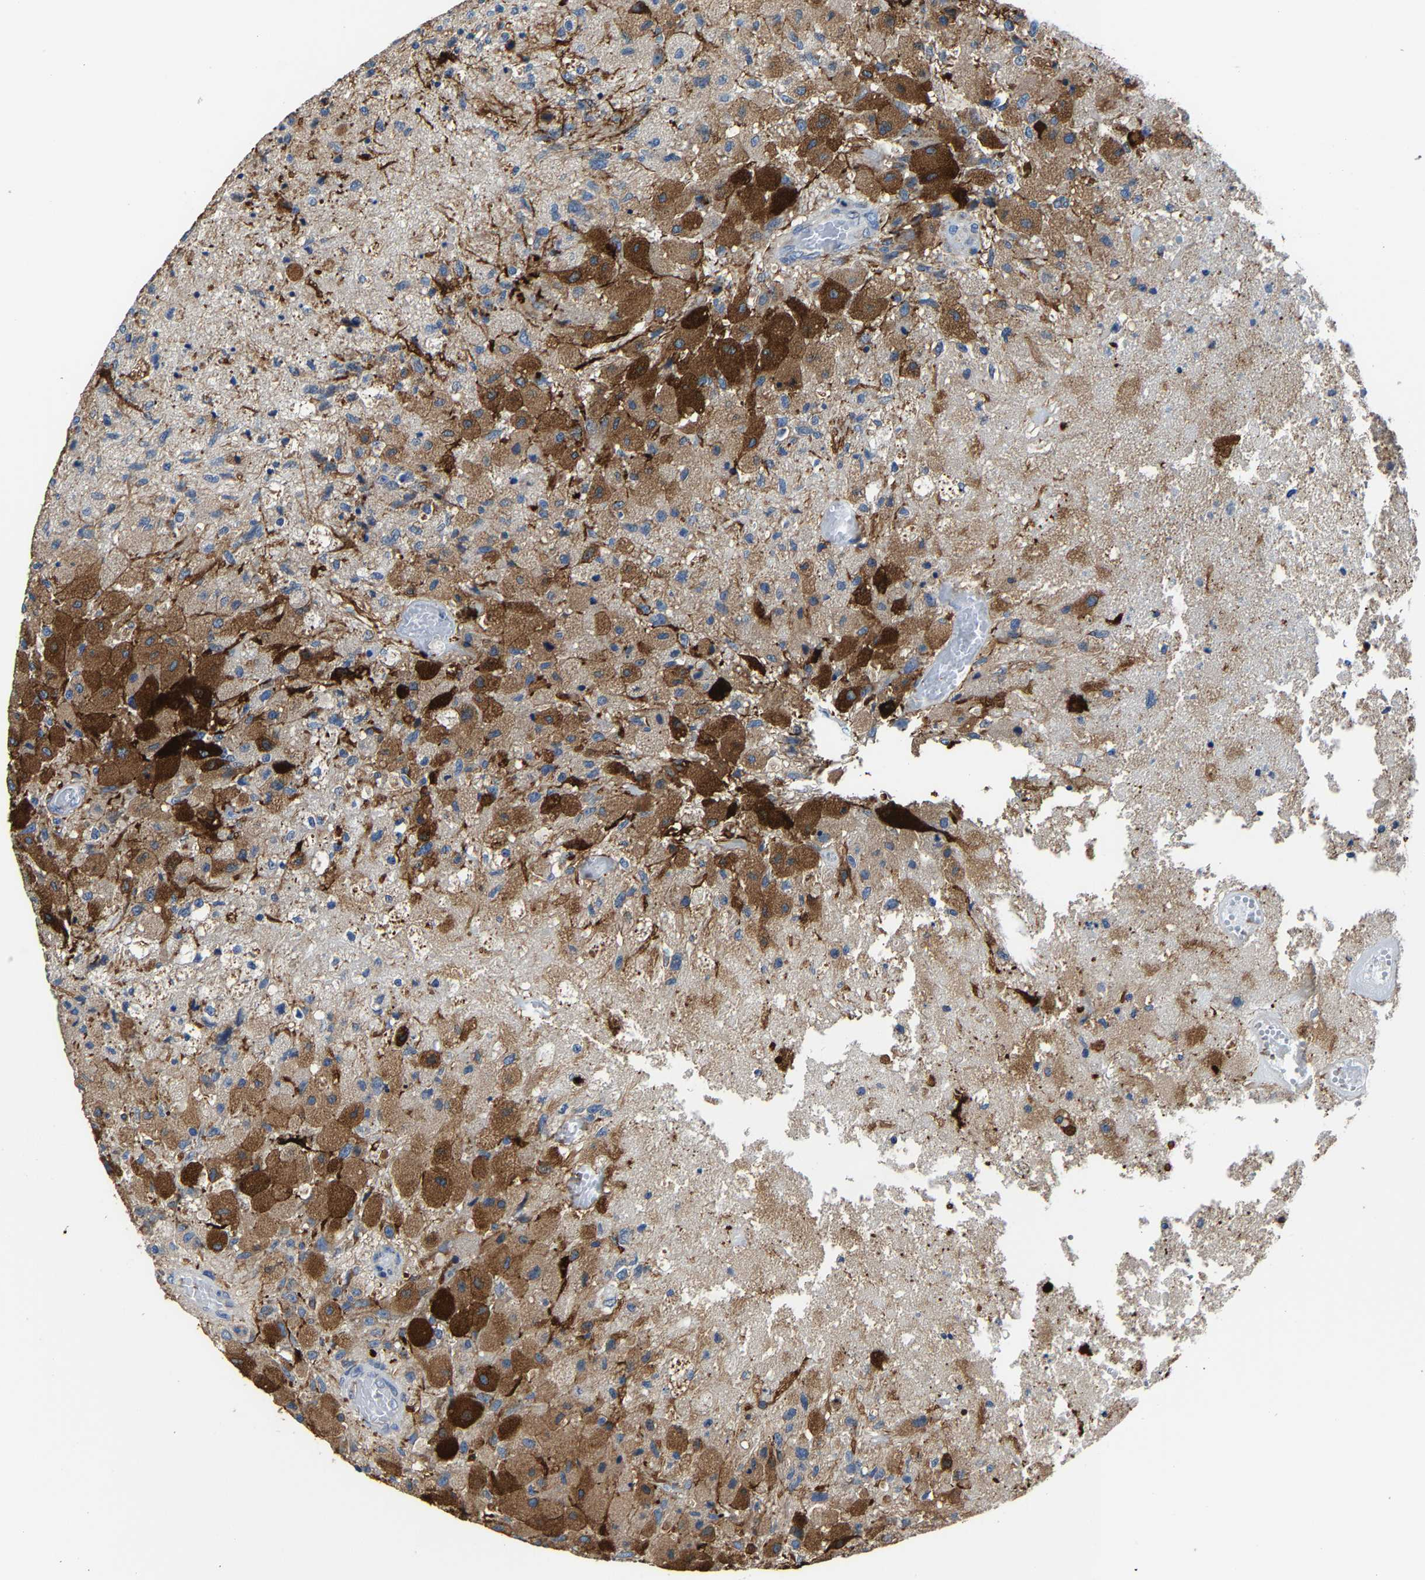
{"staining": {"intensity": "strong", "quantity": "25%-75%", "location": "cytoplasmic/membranous"}, "tissue": "glioma", "cell_type": "Tumor cells", "image_type": "cancer", "snomed": [{"axis": "morphology", "description": "Normal tissue, NOS"}, {"axis": "morphology", "description": "Glioma, malignant, High grade"}, {"axis": "topography", "description": "Cerebral cortex"}], "caption": "IHC of glioma exhibits high levels of strong cytoplasmic/membranous staining in about 25%-75% of tumor cells. The staining was performed using DAB to visualize the protein expression in brown, while the nuclei were stained in blue with hematoxylin (Magnification: 20x).", "gene": "AGK", "patient": {"sex": "male", "age": 77}}